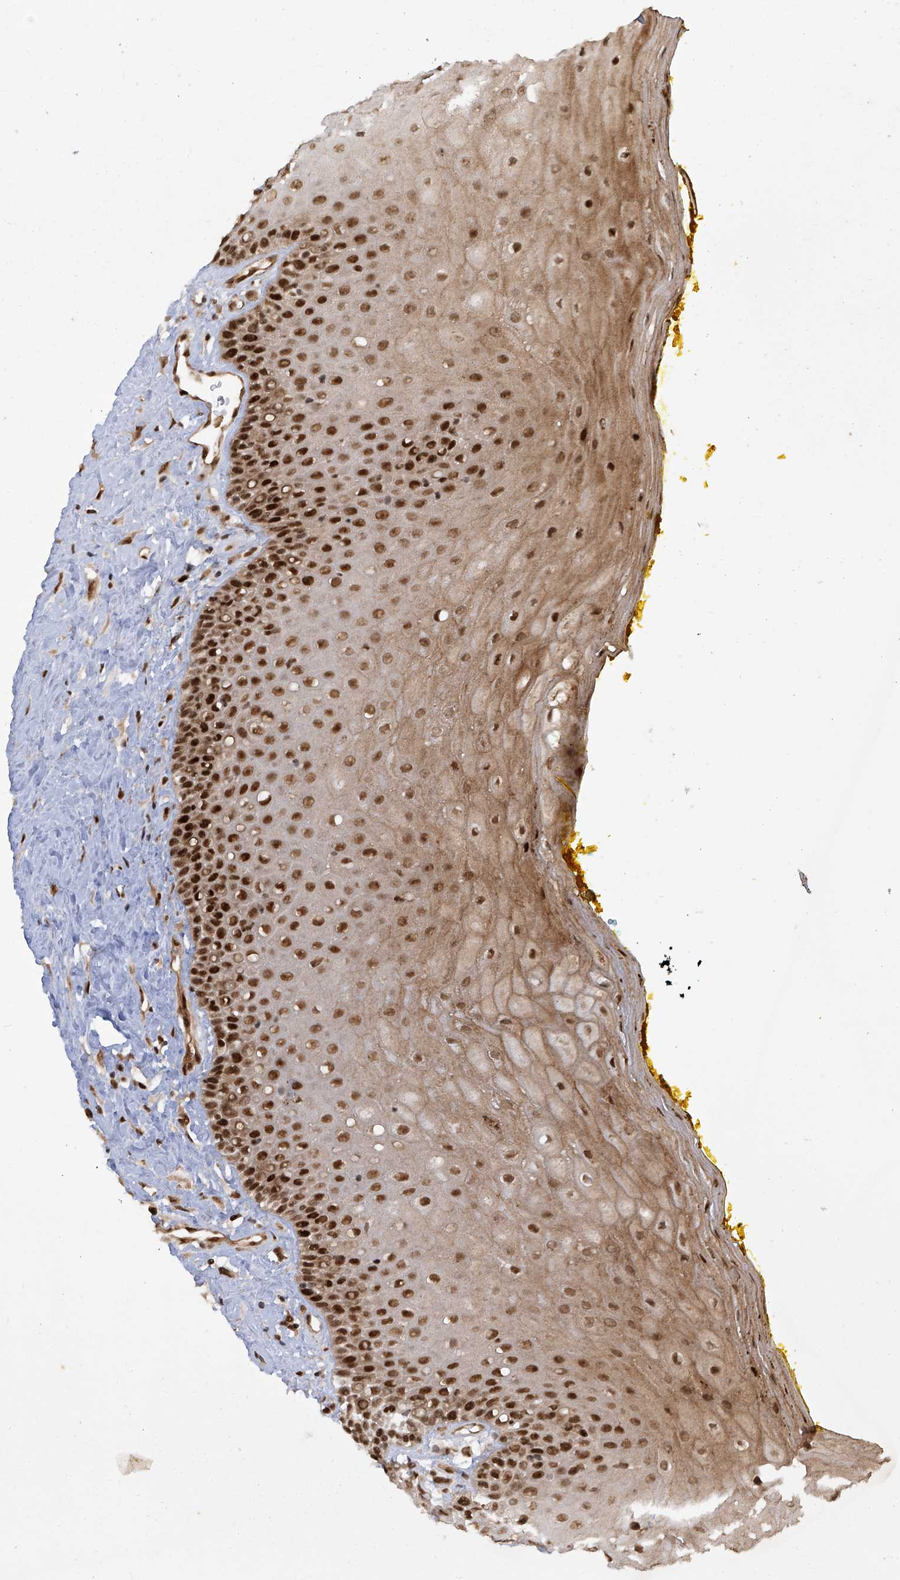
{"staining": {"intensity": "strong", "quantity": ">75%", "location": "cytoplasmic/membranous,nuclear"}, "tissue": "oral mucosa", "cell_type": "Squamous epithelial cells", "image_type": "normal", "snomed": [{"axis": "morphology", "description": "Normal tissue, NOS"}, {"axis": "morphology", "description": "Squamous cell carcinoma, NOS"}, {"axis": "topography", "description": "Oral tissue"}, {"axis": "topography", "description": "Head-Neck"}], "caption": "Oral mucosa stained with immunohistochemistry (IHC) shows strong cytoplasmic/membranous,nuclear staining in about >75% of squamous epithelial cells.", "gene": "ARHGEF3", "patient": {"sex": "female", "age": 70}}